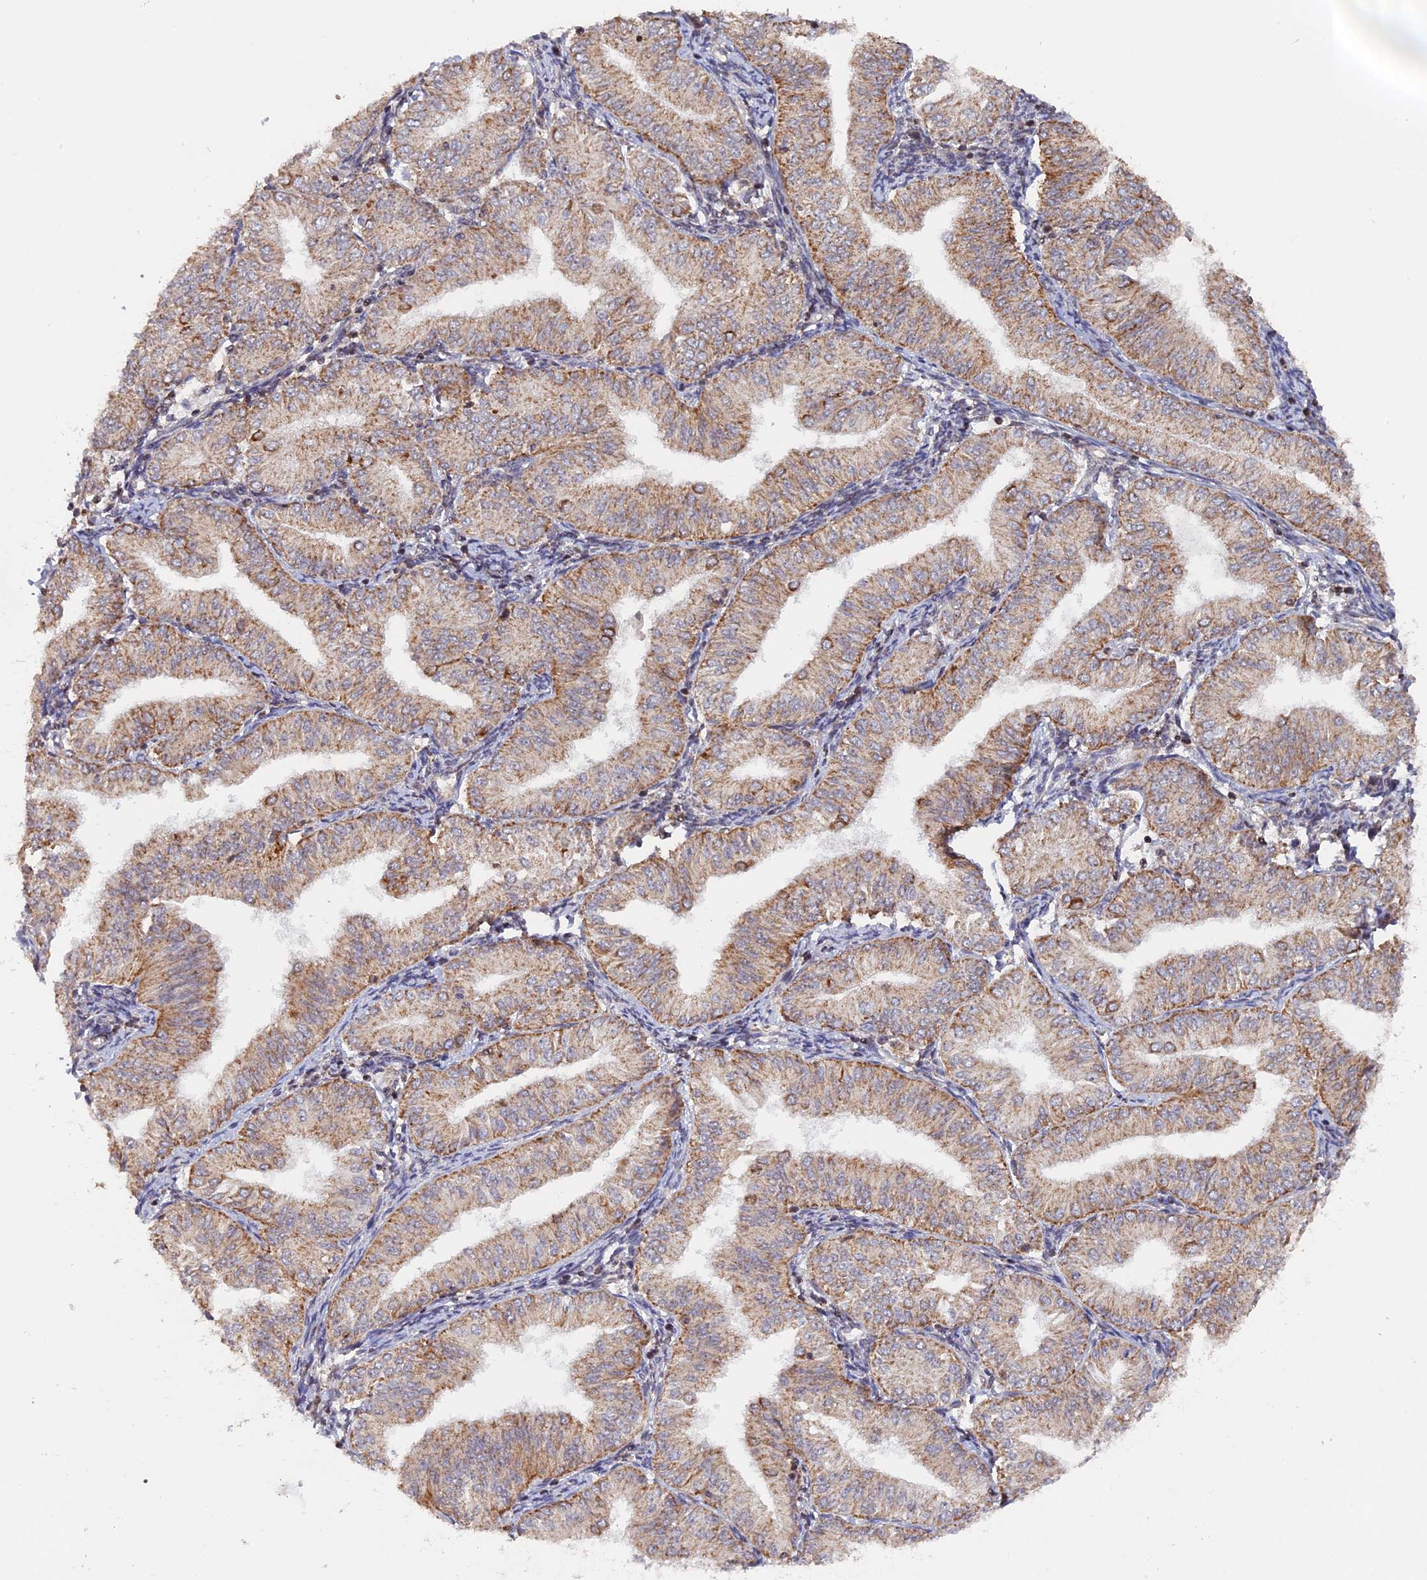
{"staining": {"intensity": "weak", "quantity": ">75%", "location": "cytoplasmic/membranous"}, "tissue": "endometrial cancer", "cell_type": "Tumor cells", "image_type": "cancer", "snomed": [{"axis": "morphology", "description": "Normal tissue, NOS"}, {"axis": "morphology", "description": "Adenocarcinoma, NOS"}, {"axis": "topography", "description": "Endometrium"}], "caption": "Immunohistochemistry (IHC) photomicrograph of adenocarcinoma (endometrial) stained for a protein (brown), which exhibits low levels of weak cytoplasmic/membranous positivity in about >75% of tumor cells.", "gene": "MPV17L", "patient": {"sex": "female", "age": 53}}